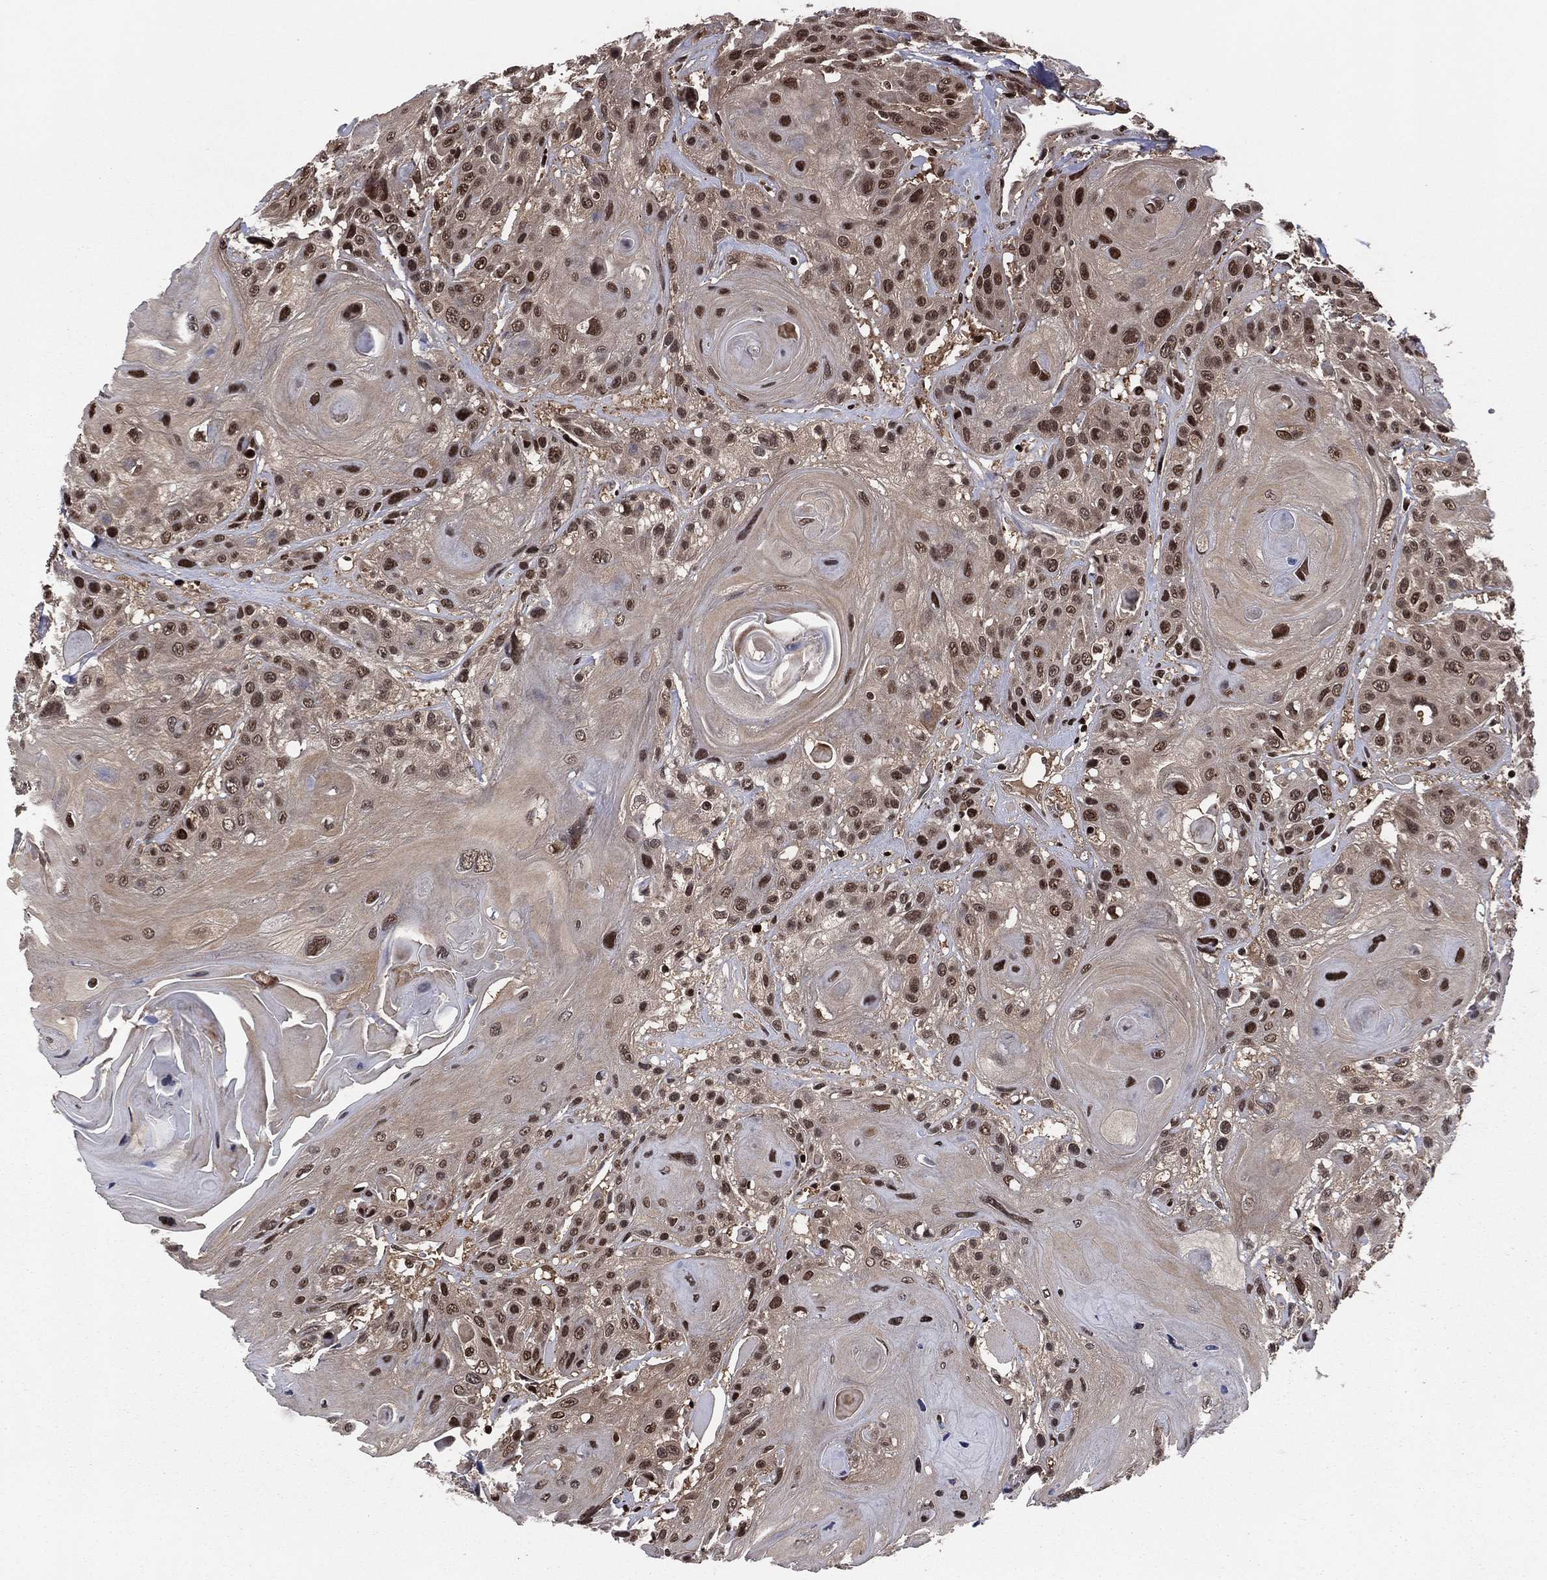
{"staining": {"intensity": "strong", "quantity": ">75%", "location": "nuclear"}, "tissue": "head and neck cancer", "cell_type": "Tumor cells", "image_type": "cancer", "snomed": [{"axis": "morphology", "description": "Squamous cell carcinoma, NOS"}, {"axis": "topography", "description": "Head-Neck"}], "caption": "A brown stain shows strong nuclear positivity of a protein in human head and neck squamous cell carcinoma tumor cells.", "gene": "PSMA1", "patient": {"sex": "female", "age": 59}}